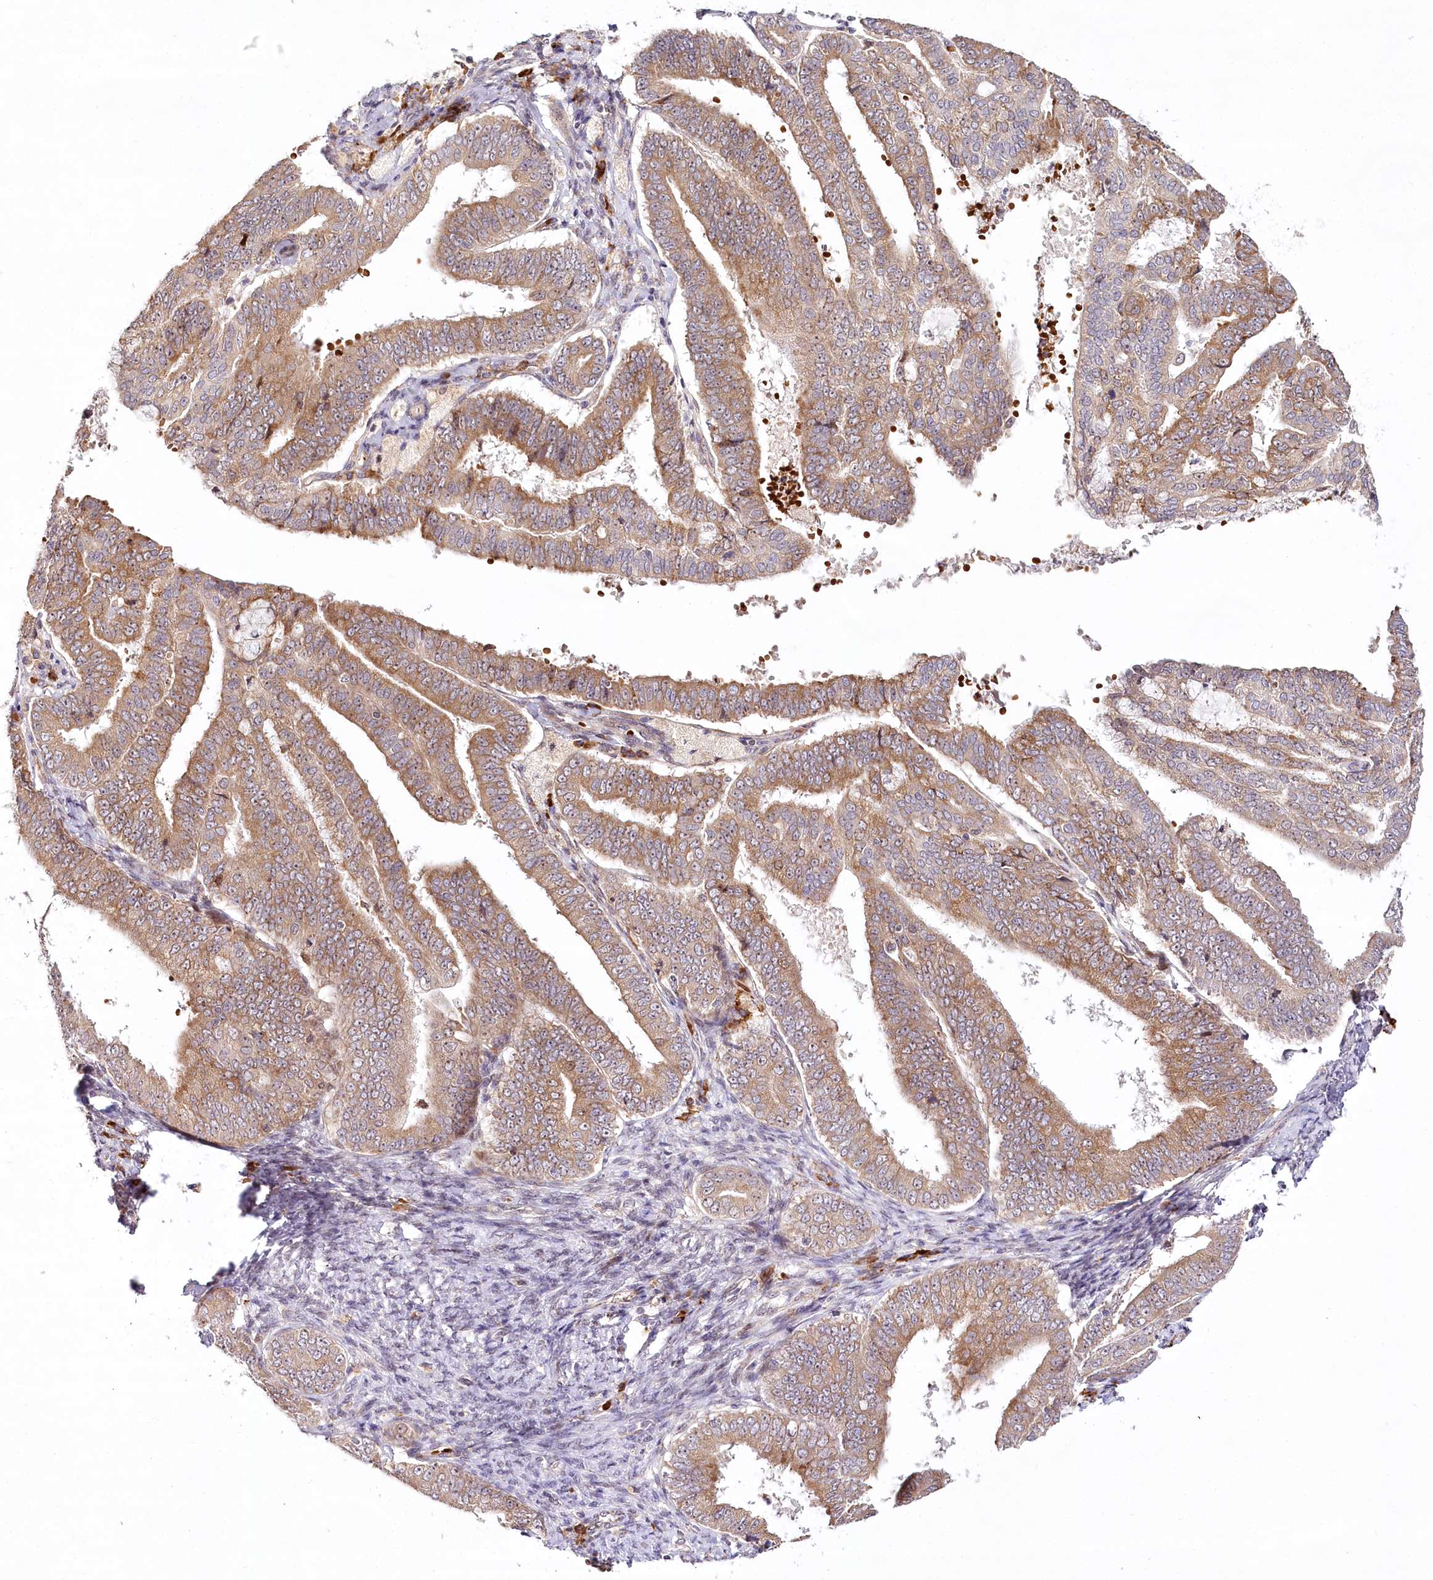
{"staining": {"intensity": "moderate", "quantity": ">75%", "location": "cytoplasmic/membranous"}, "tissue": "endometrial cancer", "cell_type": "Tumor cells", "image_type": "cancer", "snomed": [{"axis": "morphology", "description": "Adenocarcinoma, NOS"}, {"axis": "topography", "description": "Endometrium"}], "caption": "Endometrial cancer (adenocarcinoma) tissue demonstrates moderate cytoplasmic/membranous expression in approximately >75% of tumor cells, visualized by immunohistochemistry. The staining is performed using DAB (3,3'-diaminobenzidine) brown chromogen to label protein expression. The nuclei are counter-stained blue using hematoxylin.", "gene": "WDR36", "patient": {"sex": "female", "age": 63}}